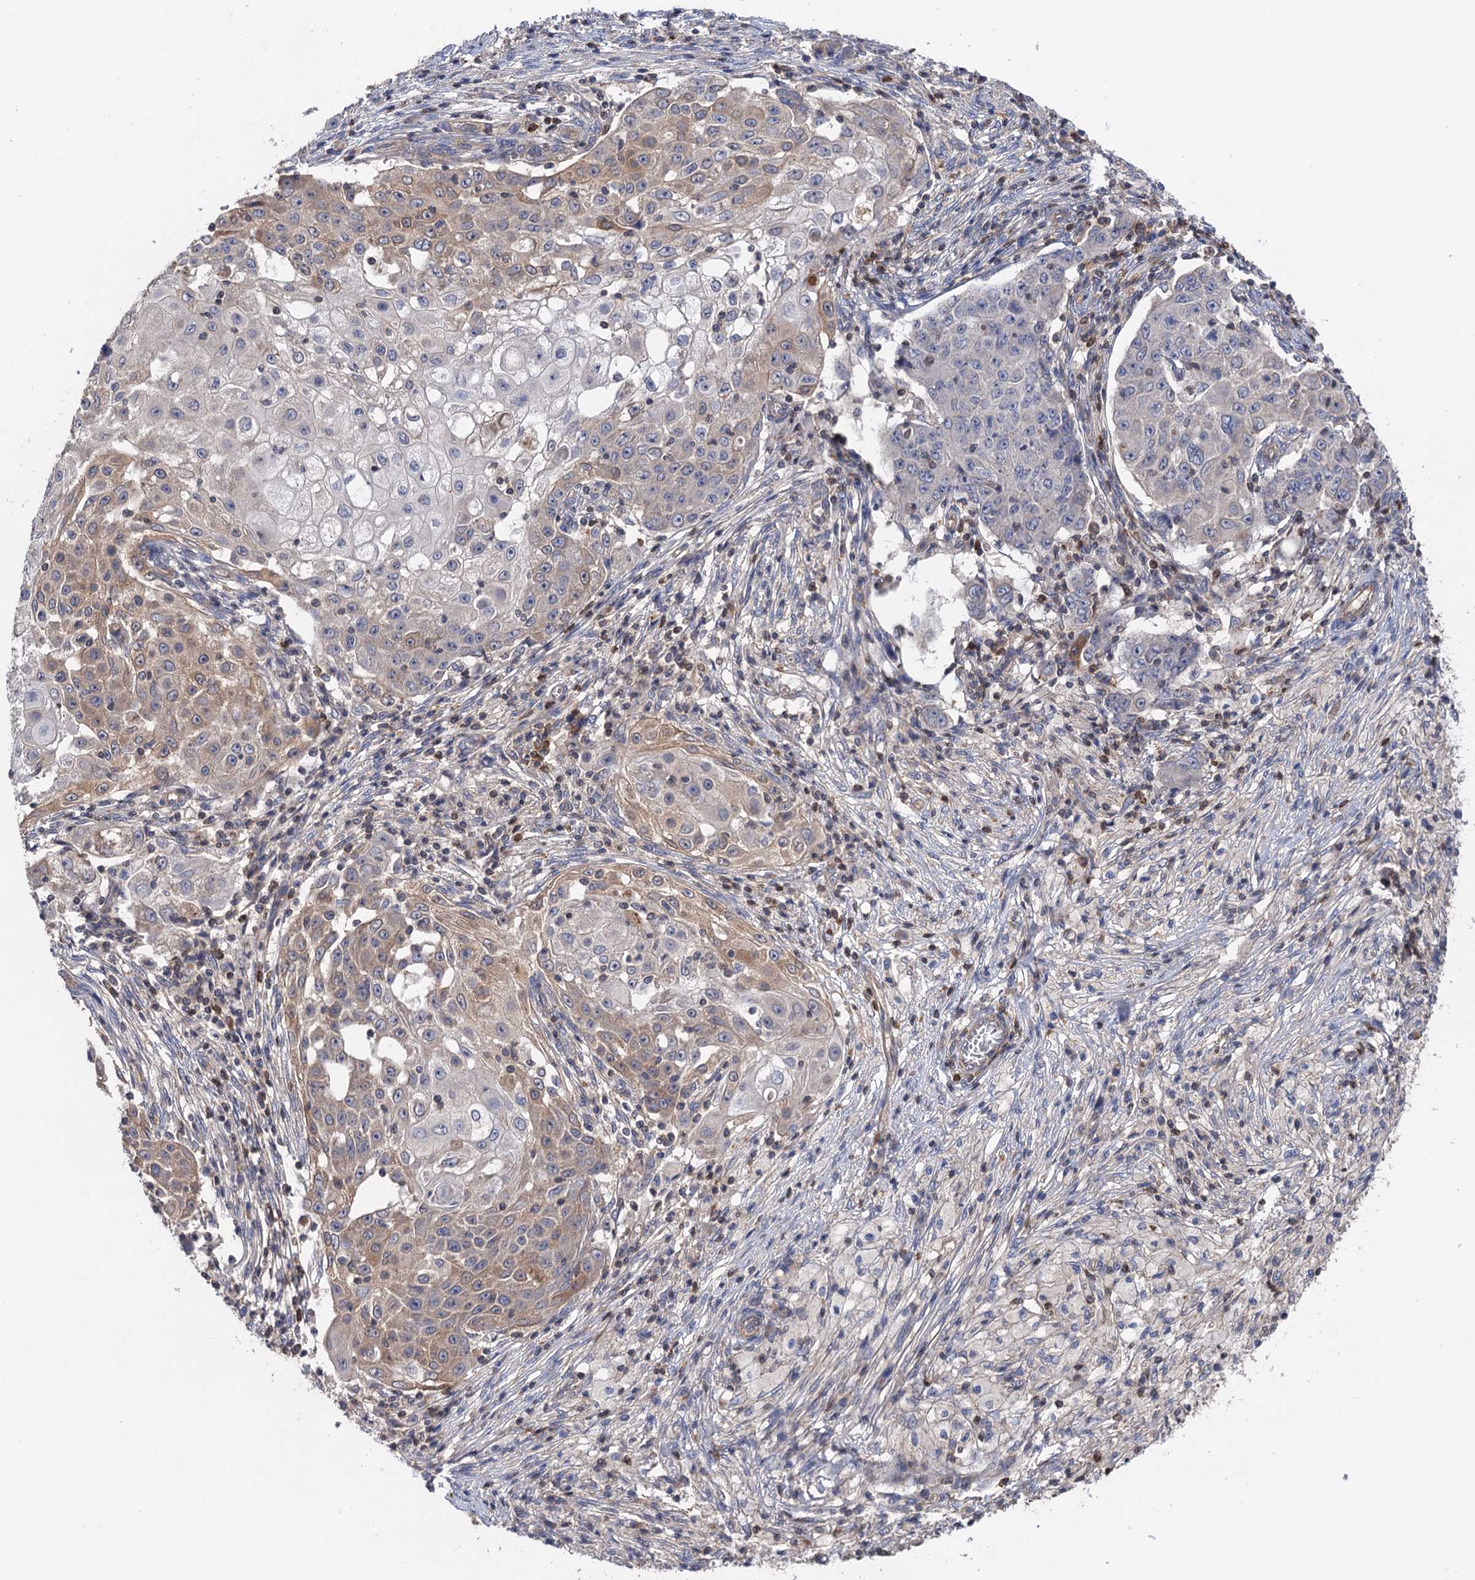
{"staining": {"intensity": "weak", "quantity": "25%-75%", "location": "cytoplasmic/membranous"}, "tissue": "ovarian cancer", "cell_type": "Tumor cells", "image_type": "cancer", "snomed": [{"axis": "morphology", "description": "Carcinoma, endometroid"}, {"axis": "topography", "description": "Ovary"}], "caption": "Endometroid carcinoma (ovarian) stained with immunohistochemistry (IHC) exhibits weak cytoplasmic/membranous staining in approximately 25%-75% of tumor cells.", "gene": "DGKA", "patient": {"sex": "female", "age": 42}}